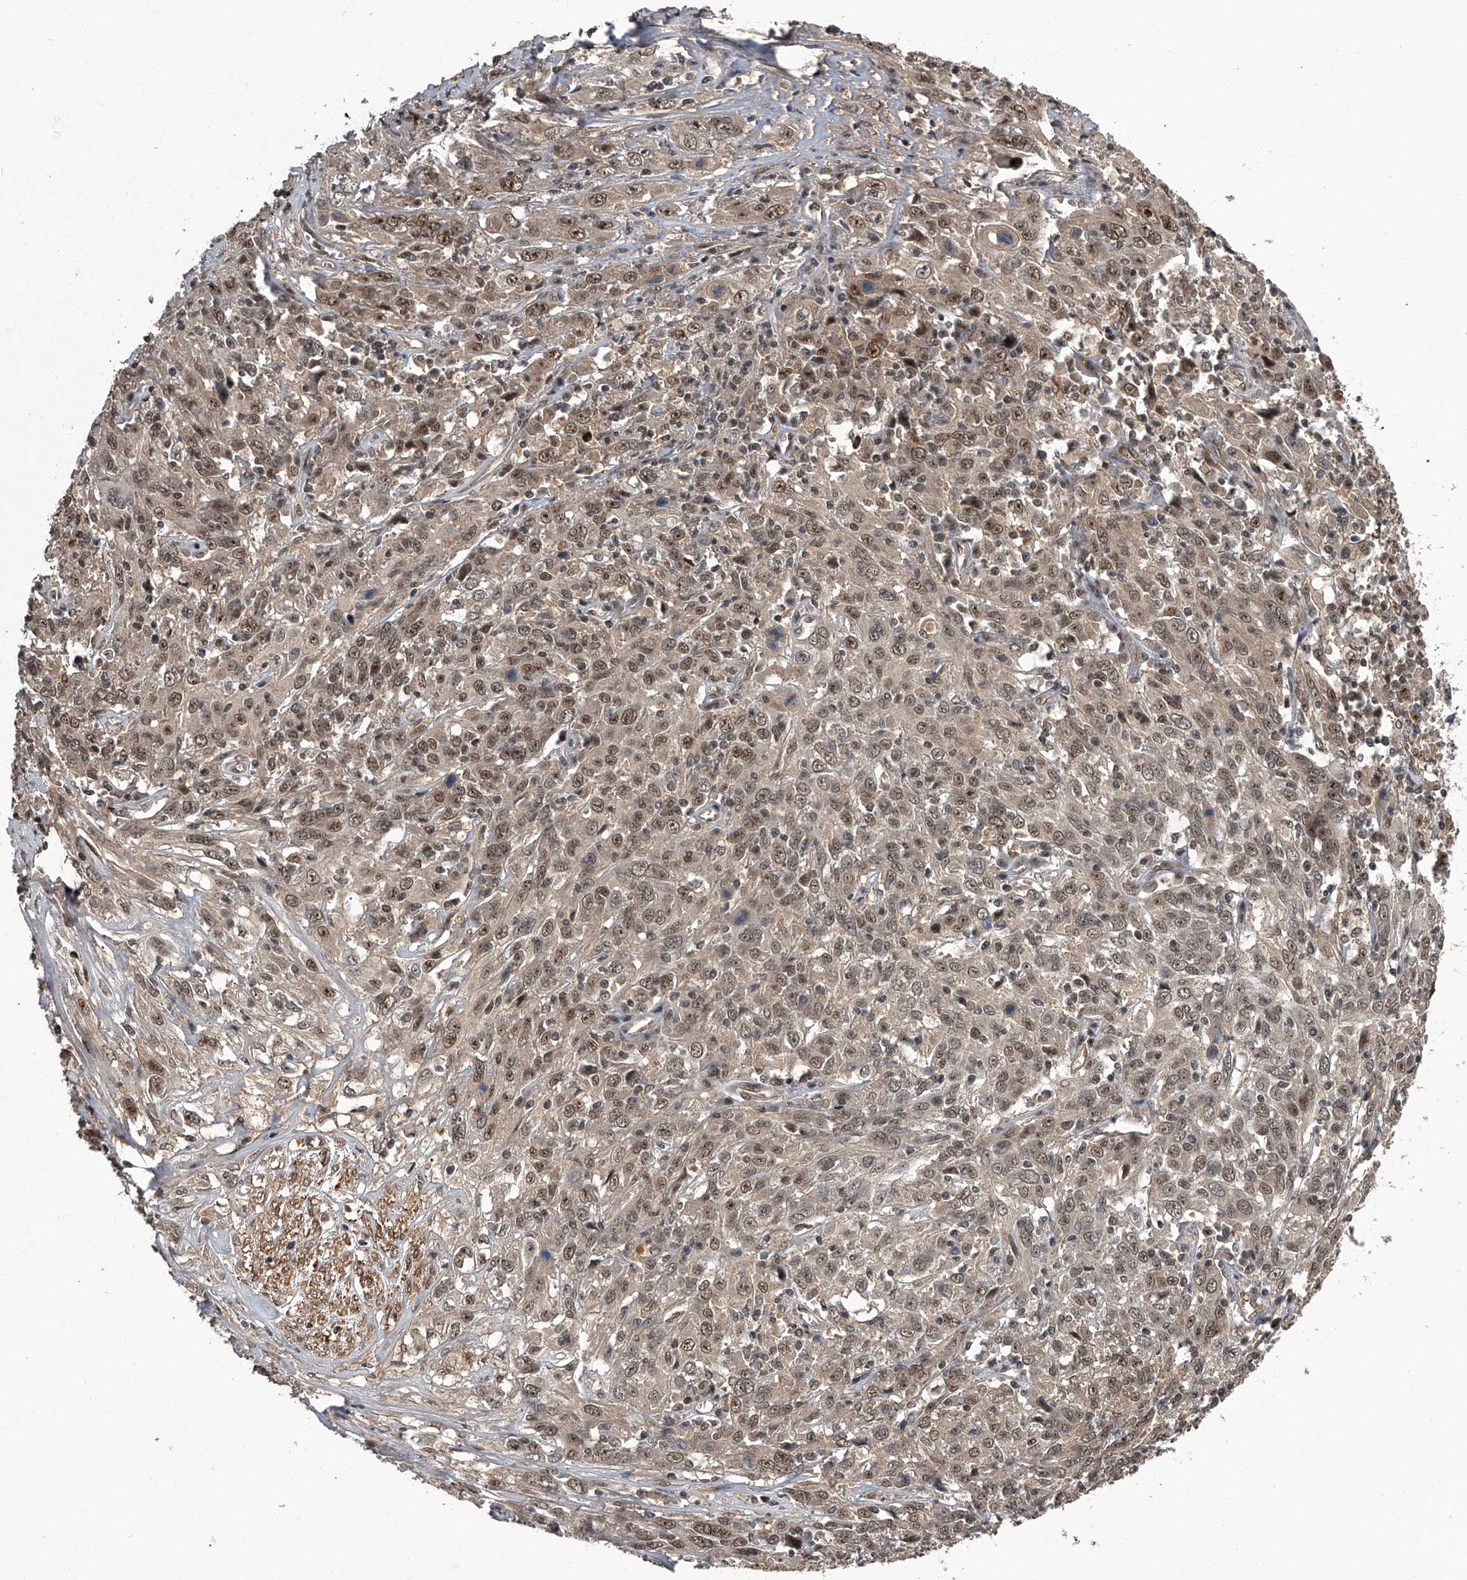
{"staining": {"intensity": "moderate", "quantity": ">75%", "location": "nuclear"}, "tissue": "cervical cancer", "cell_type": "Tumor cells", "image_type": "cancer", "snomed": [{"axis": "morphology", "description": "Squamous cell carcinoma, NOS"}, {"axis": "topography", "description": "Cervix"}], "caption": "There is medium levels of moderate nuclear expression in tumor cells of cervical cancer, as demonstrated by immunohistochemical staining (brown color).", "gene": "SLC12A8", "patient": {"sex": "female", "age": 46}}